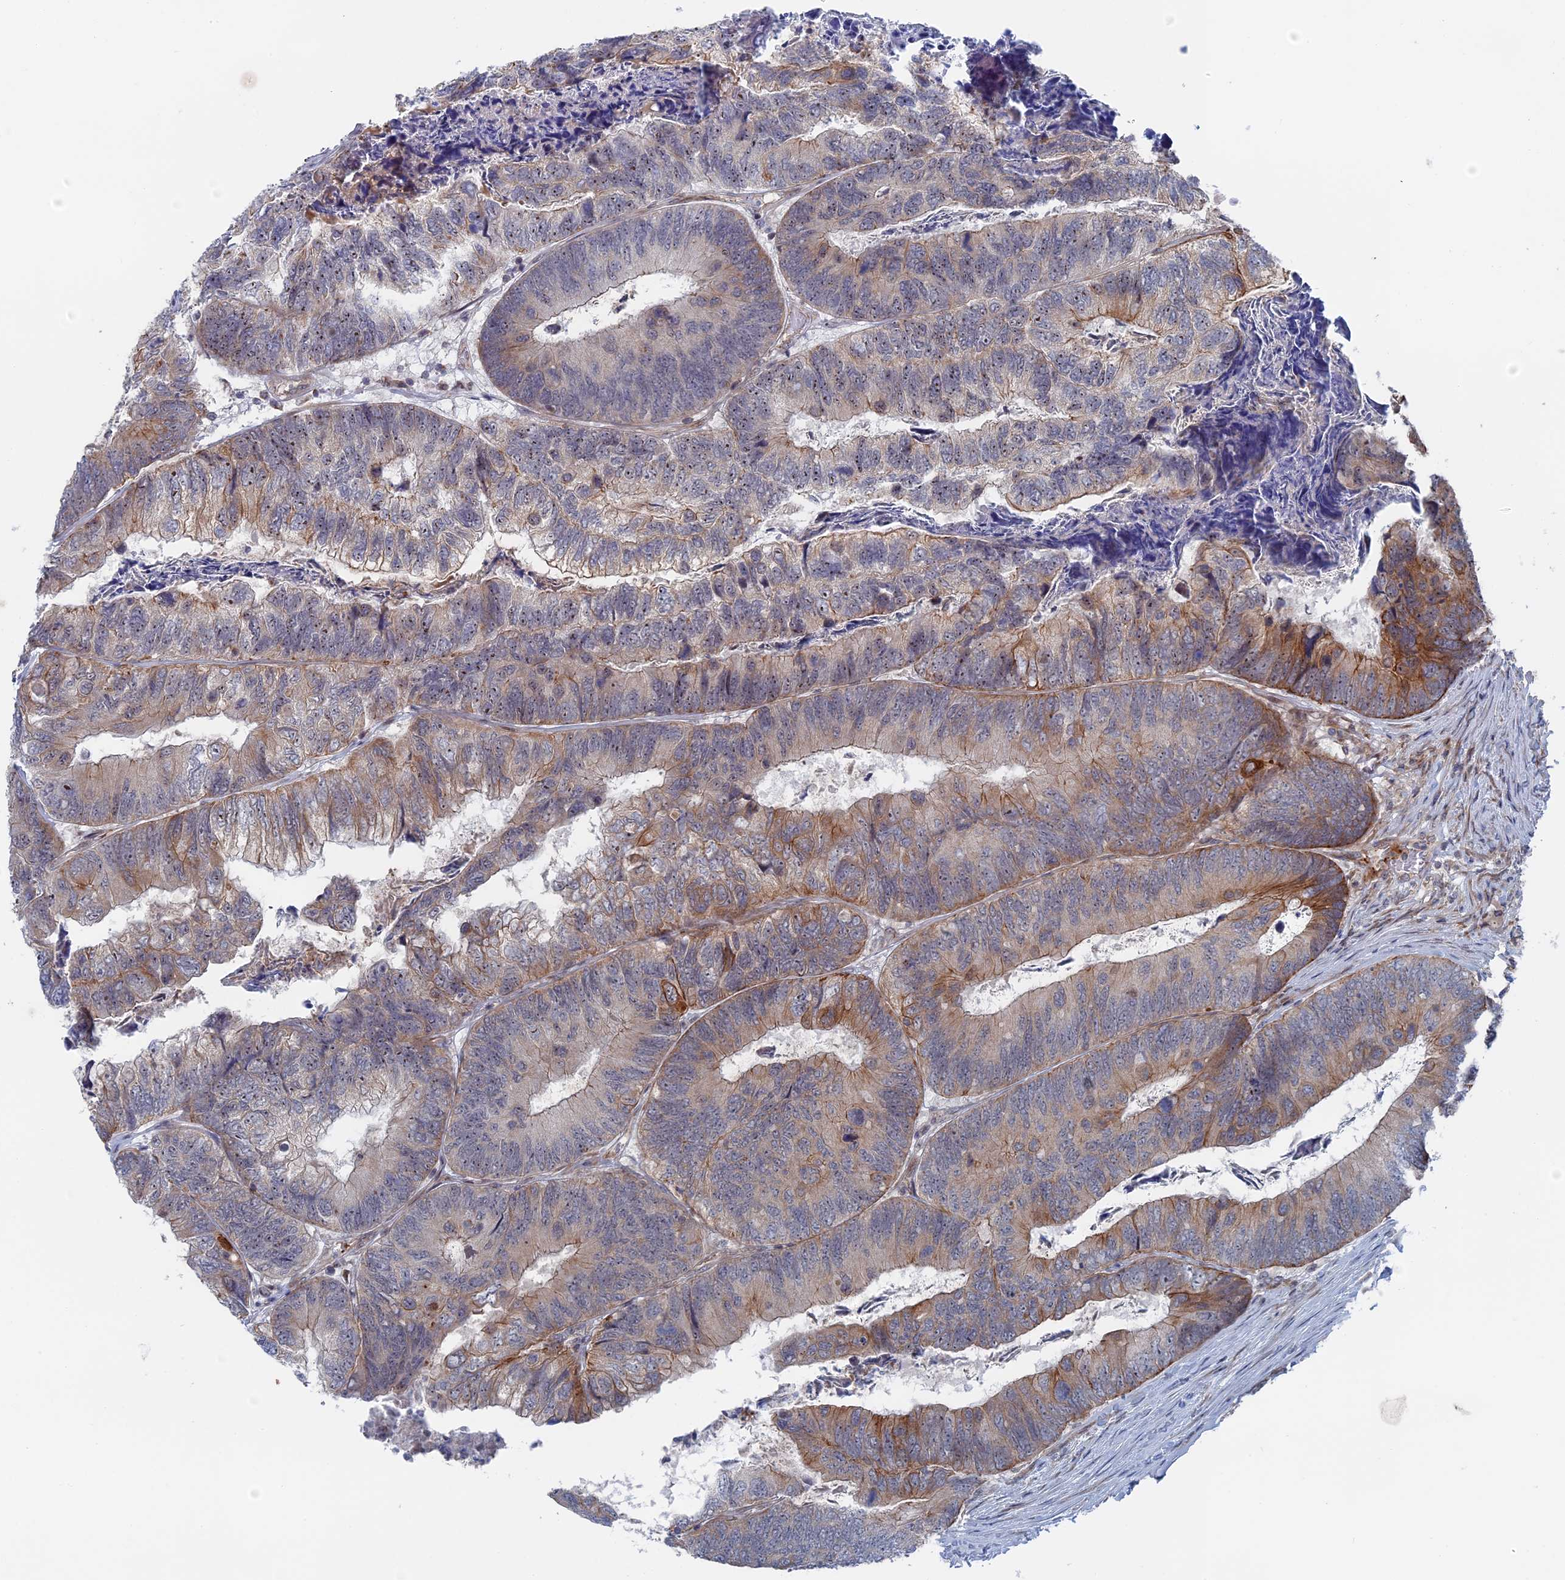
{"staining": {"intensity": "moderate", "quantity": "25%-75%", "location": "cytoplasmic/membranous"}, "tissue": "colorectal cancer", "cell_type": "Tumor cells", "image_type": "cancer", "snomed": [{"axis": "morphology", "description": "Adenocarcinoma, NOS"}, {"axis": "topography", "description": "Colon"}], "caption": "High-magnification brightfield microscopy of colorectal cancer stained with DAB (brown) and counterstained with hematoxylin (blue). tumor cells exhibit moderate cytoplasmic/membranous positivity is identified in approximately25%-75% of cells.", "gene": "IL7", "patient": {"sex": "female", "age": 67}}